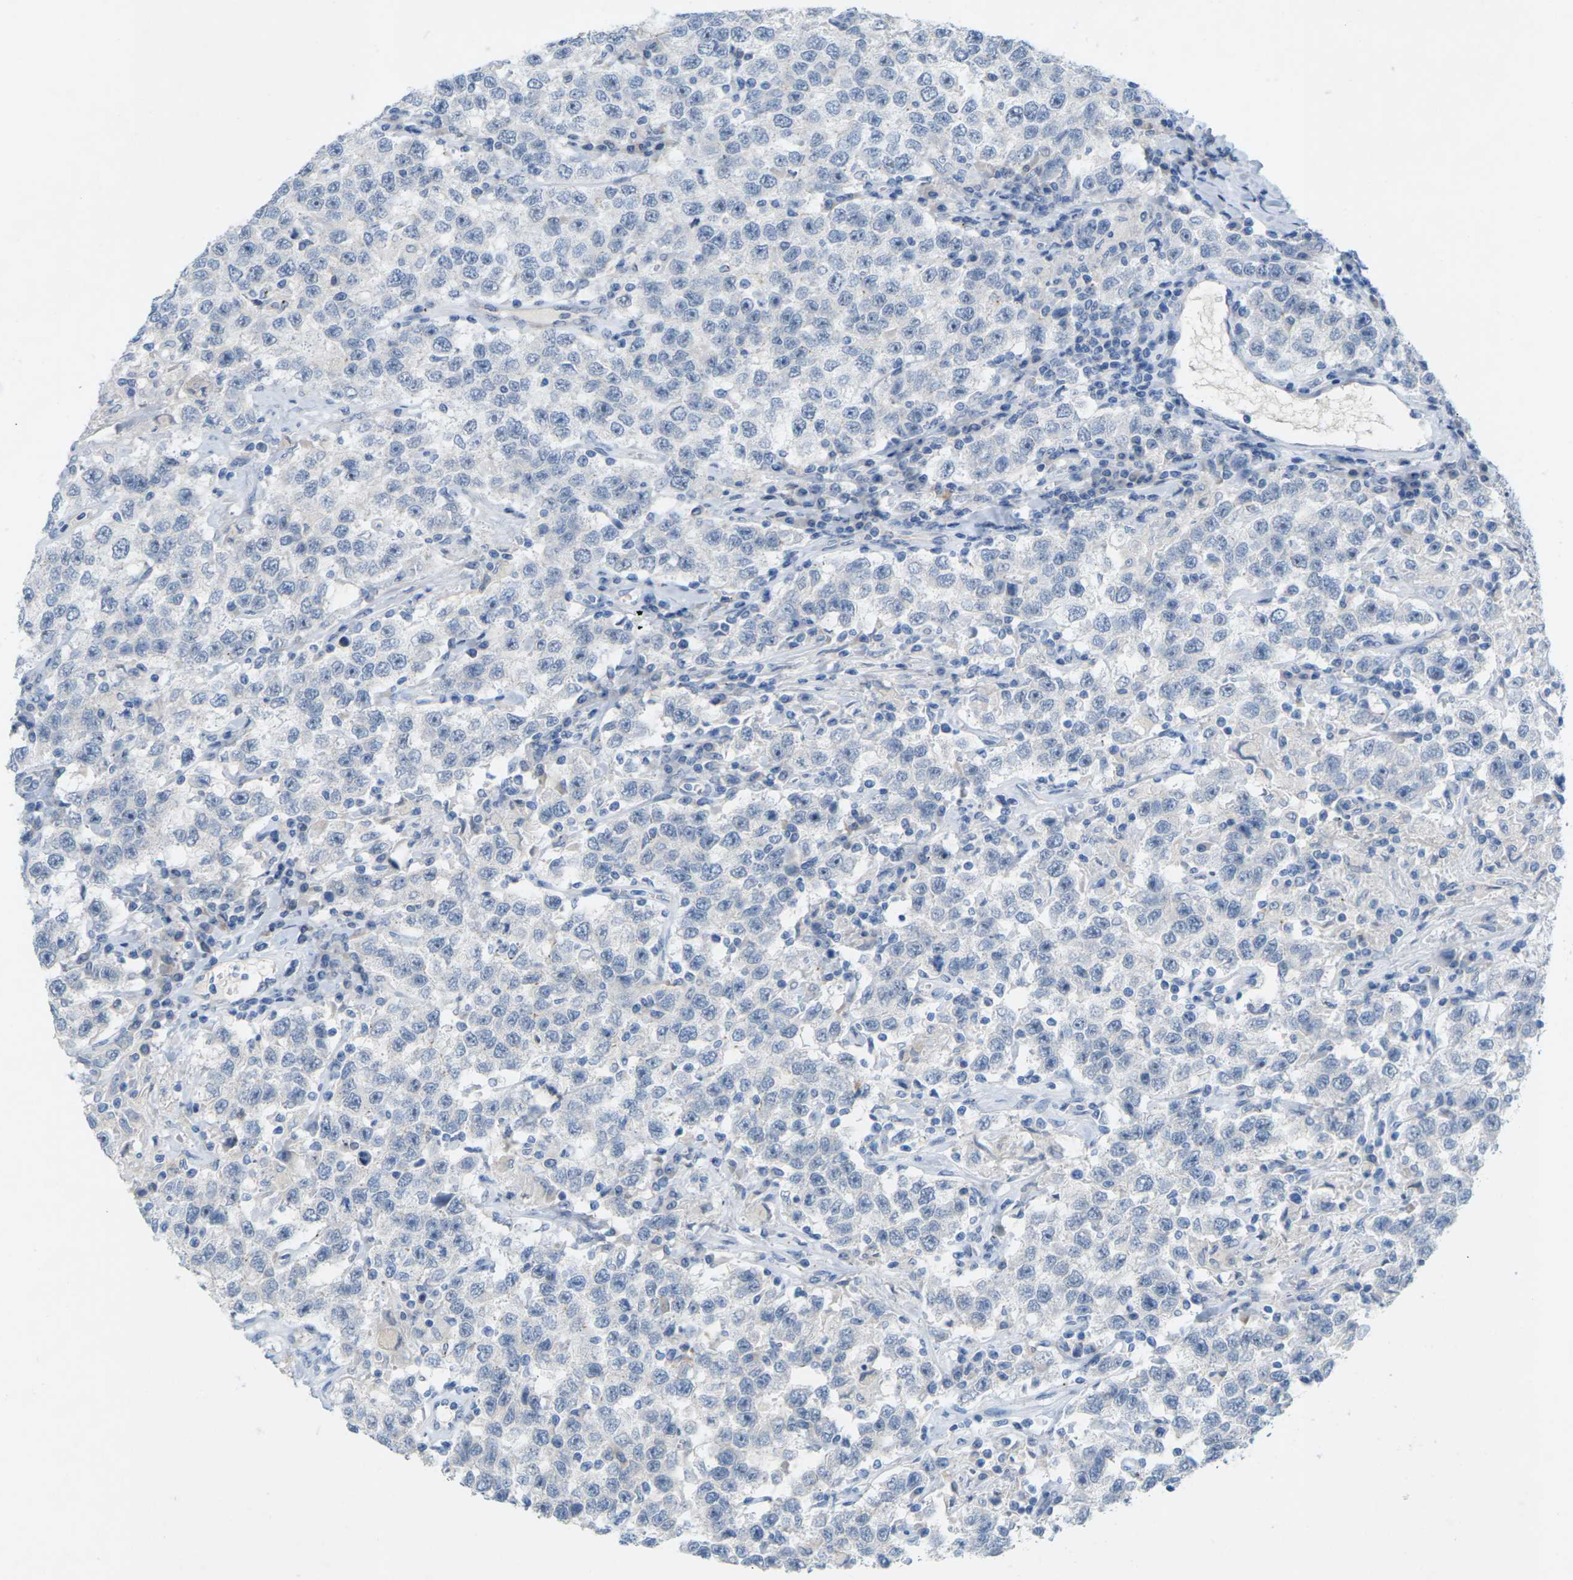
{"staining": {"intensity": "negative", "quantity": "none", "location": "none"}, "tissue": "testis cancer", "cell_type": "Tumor cells", "image_type": "cancer", "snomed": [{"axis": "morphology", "description": "Seminoma, NOS"}, {"axis": "topography", "description": "Testis"}], "caption": "The photomicrograph demonstrates no significant staining in tumor cells of testis cancer (seminoma). The staining was performed using DAB (3,3'-diaminobenzidine) to visualize the protein expression in brown, while the nuclei were stained in blue with hematoxylin (Magnification: 20x).", "gene": "CLDN3", "patient": {"sex": "male", "age": 41}}